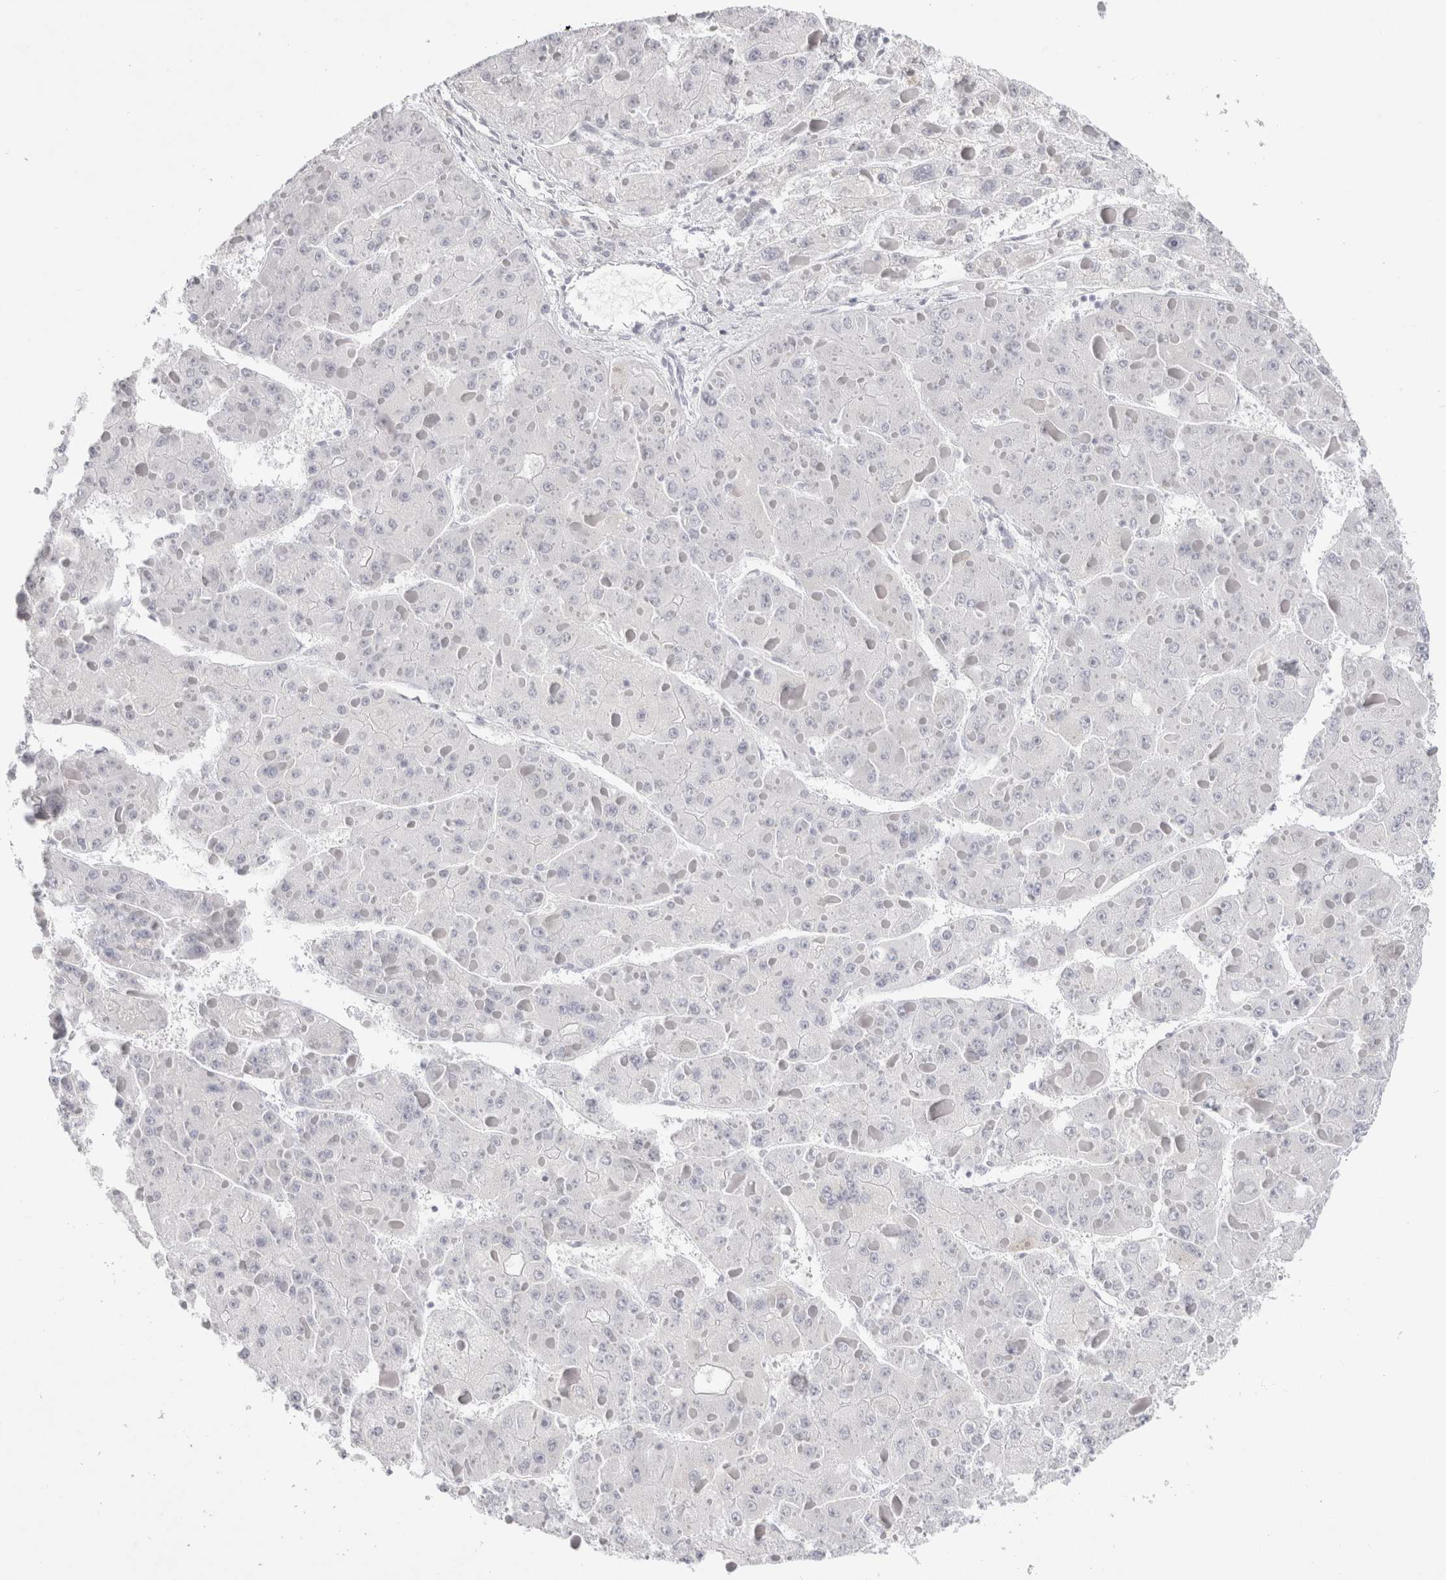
{"staining": {"intensity": "negative", "quantity": "none", "location": "none"}, "tissue": "liver cancer", "cell_type": "Tumor cells", "image_type": "cancer", "snomed": [{"axis": "morphology", "description": "Carcinoma, Hepatocellular, NOS"}, {"axis": "topography", "description": "Liver"}], "caption": "Human liver cancer stained for a protein using immunohistochemistry (IHC) reveals no positivity in tumor cells.", "gene": "GARIN1A", "patient": {"sex": "female", "age": 73}}